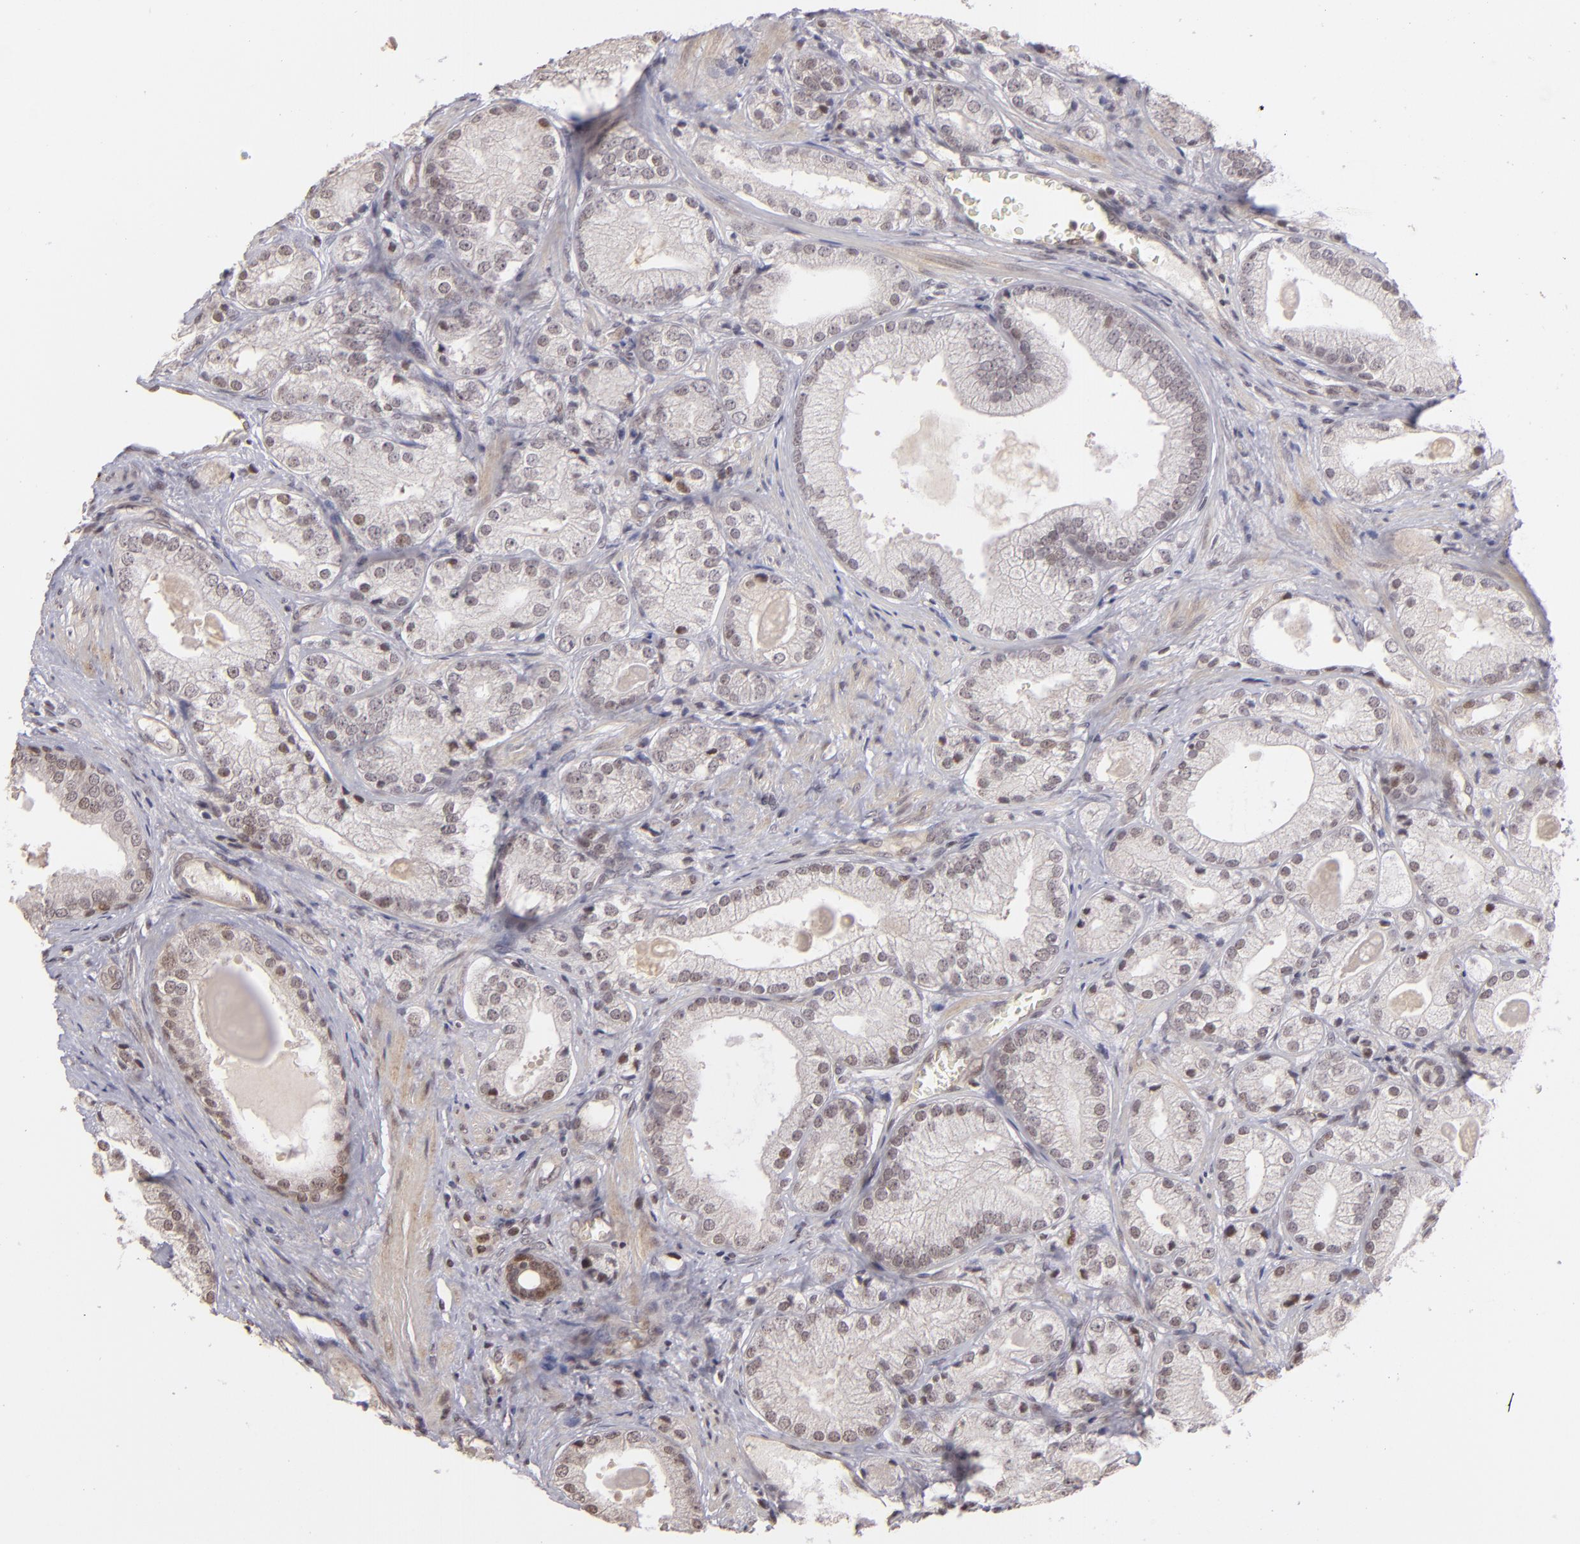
{"staining": {"intensity": "weak", "quantity": "<25%", "location": "nuclear"}, "tissue": "prostate cancer", "cell_type": "Tumor cells", "image_type": "cancer", "snomed": [{"axis": "morphology", "description": "Adenocarcinoma, Low grade"}, {"axis": "topography", "description": "Prostate"}], "caption": "DAB immunohistochemical staining of human prostate adenocarcinoma (low-grade) exhibits no significant expression in tumor cells. (Brightfield microscopy of DAB (3,3'-diaminobenzidine) IHC at high magnification).", "gene": "RARB", "patient": {"sex": "male", "age": 69}}